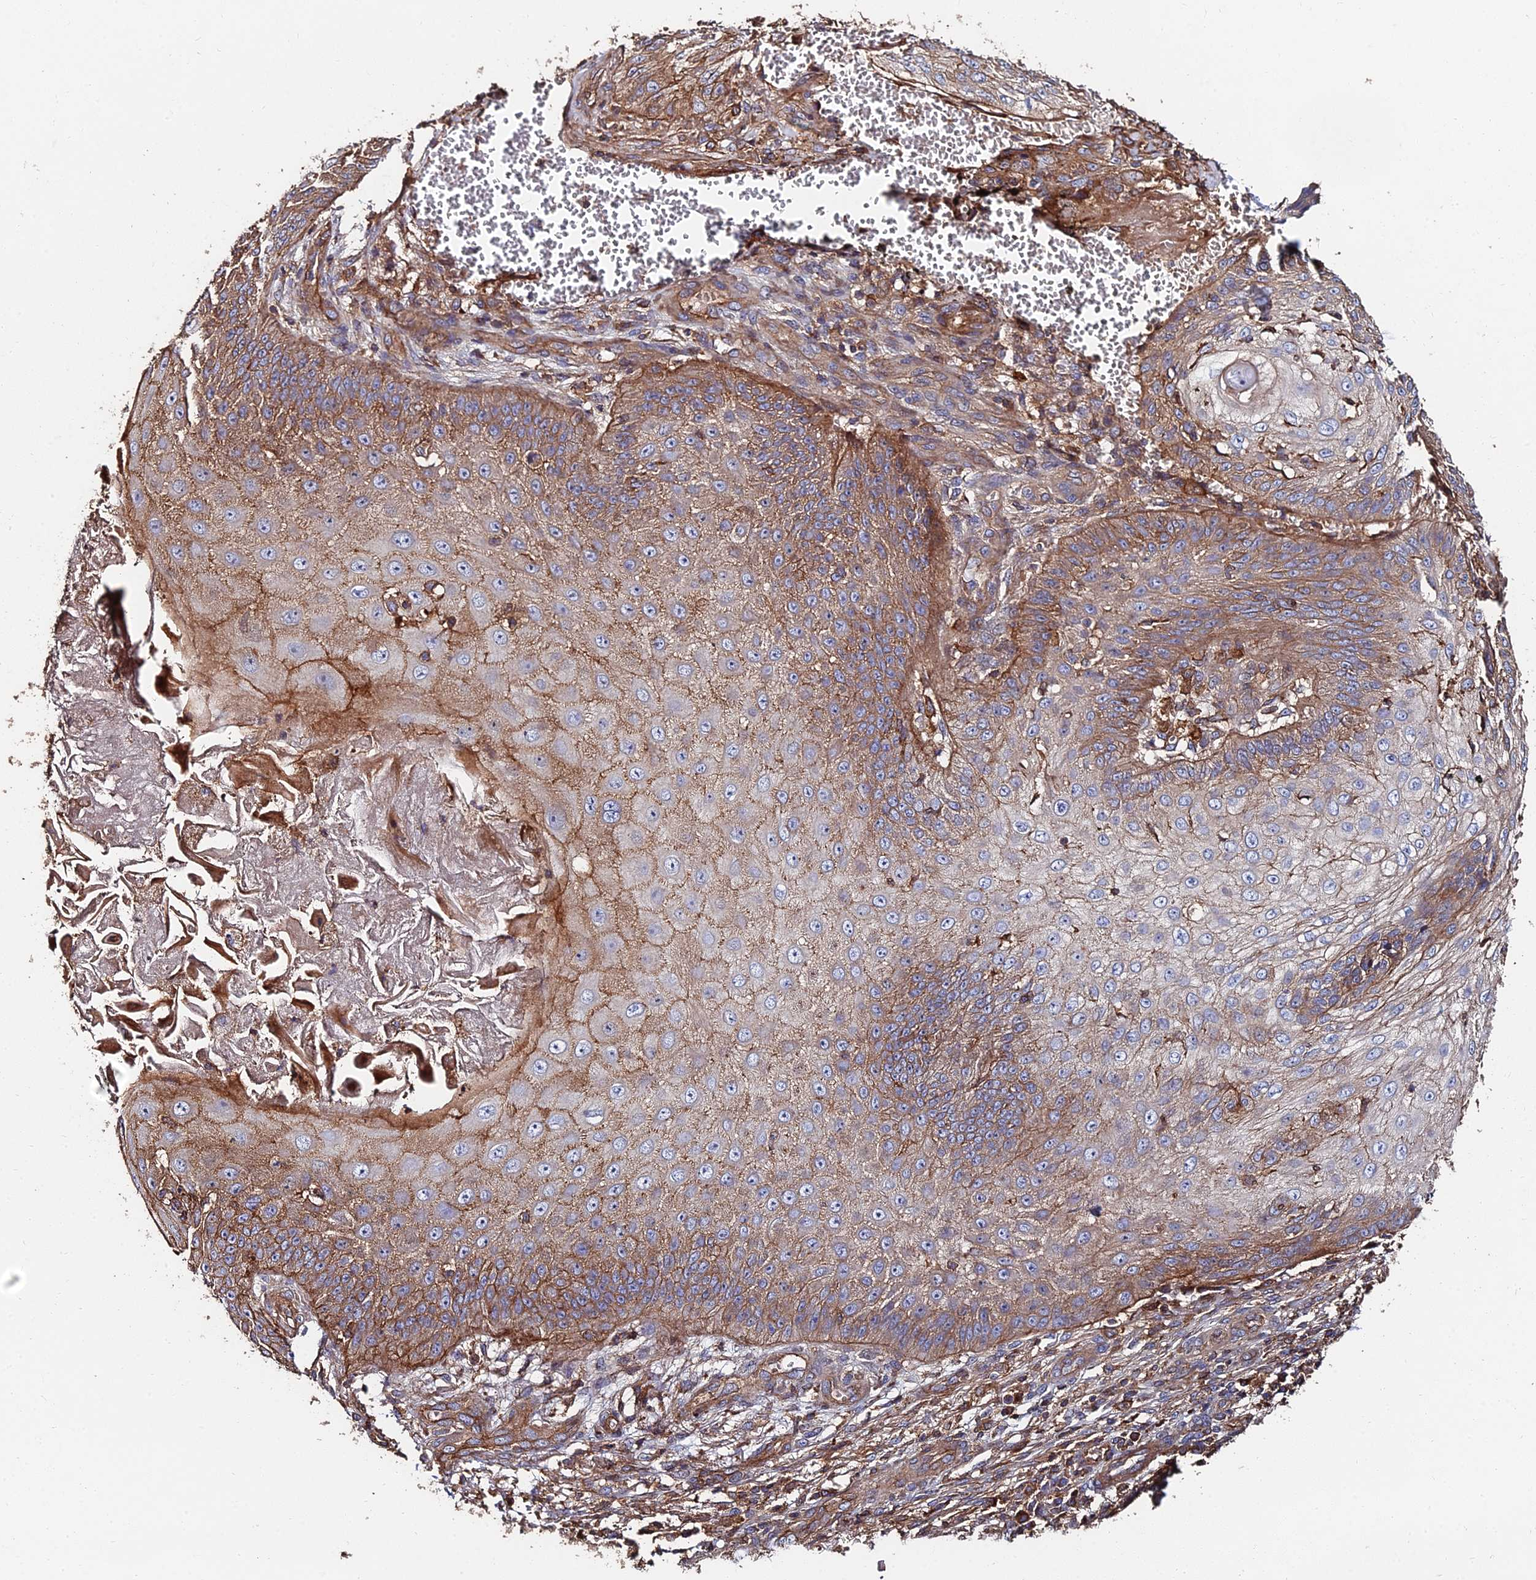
{"staining": {"intensity": "moderate", "quantity": "25%-75%", "location": "cytoplasmic/membranous"}, "tissue": "skin cancer", "cell_type": "Tumor cells", "image_type": "cancer", "snomed": [{"axis": "morphology", "description": "Squamous cell carcinoma, NOS"}, {"axis": "topography", "description": "Skin"}], "caption": "Protein staining shows moderate cytoplasmic/membranous expression in approximately 25%-75% of tumor cells in skin cancer.", "gene": "EXT1", "patient": {"sex": "male", "age": 70}}